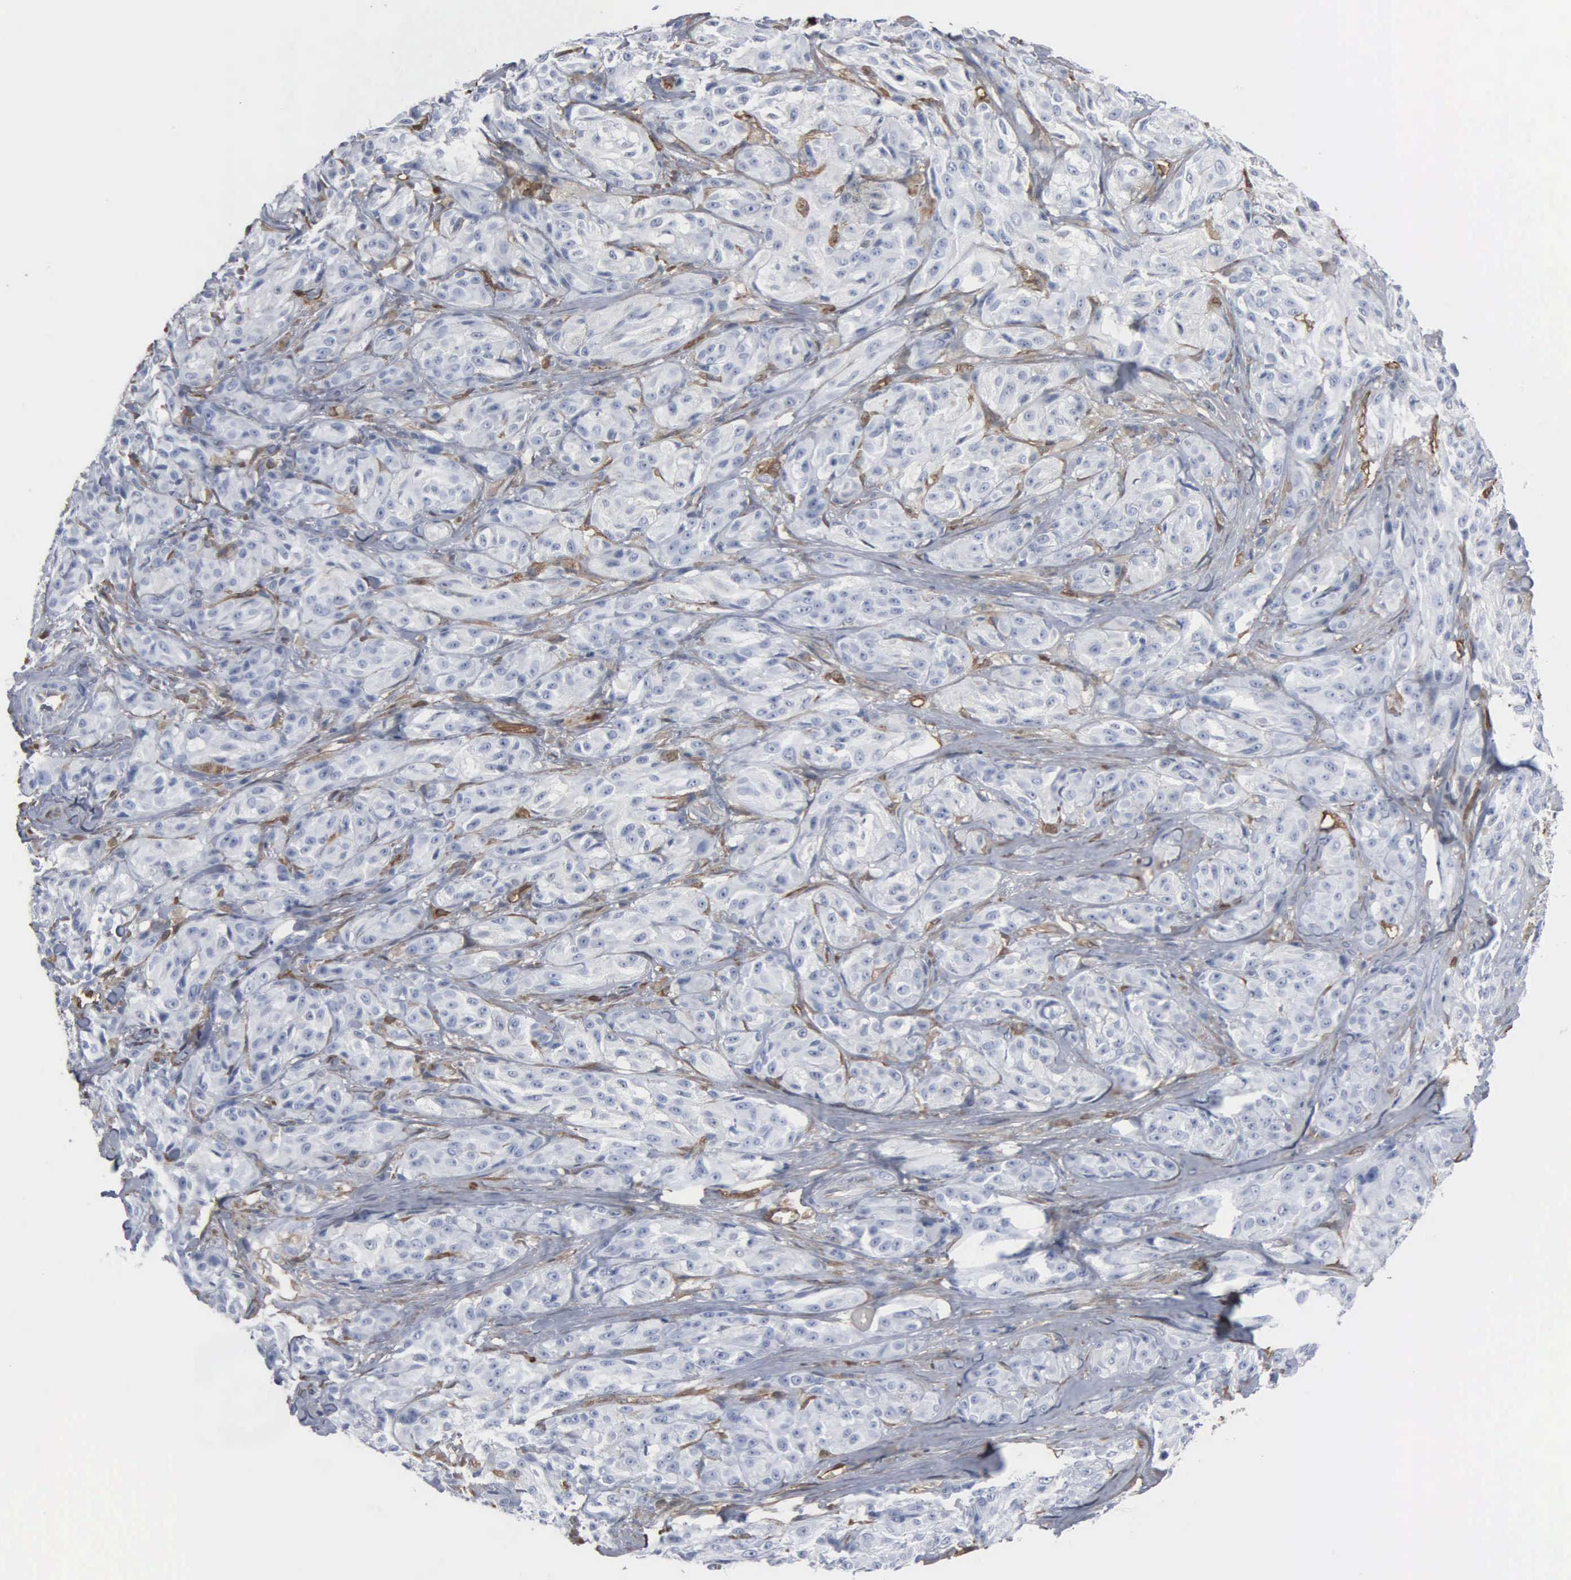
{"staining": {"intensity": "negative", "quantity": "none", "location": "none"}, "tissue": "melanoma", "cell_type": "Tumor cells", "image_type": "cancer", "snomed": [{"axis": "morphology", "description": "Malignant melanoma, NOS"}, {"axis": "topography", "description": "Skin"}], "caption": "IHC of malignant melanoma exhibits no expression in tumor cells.", "gene": "FSCN1", "patient": {"sex": "male", "age": 56}}